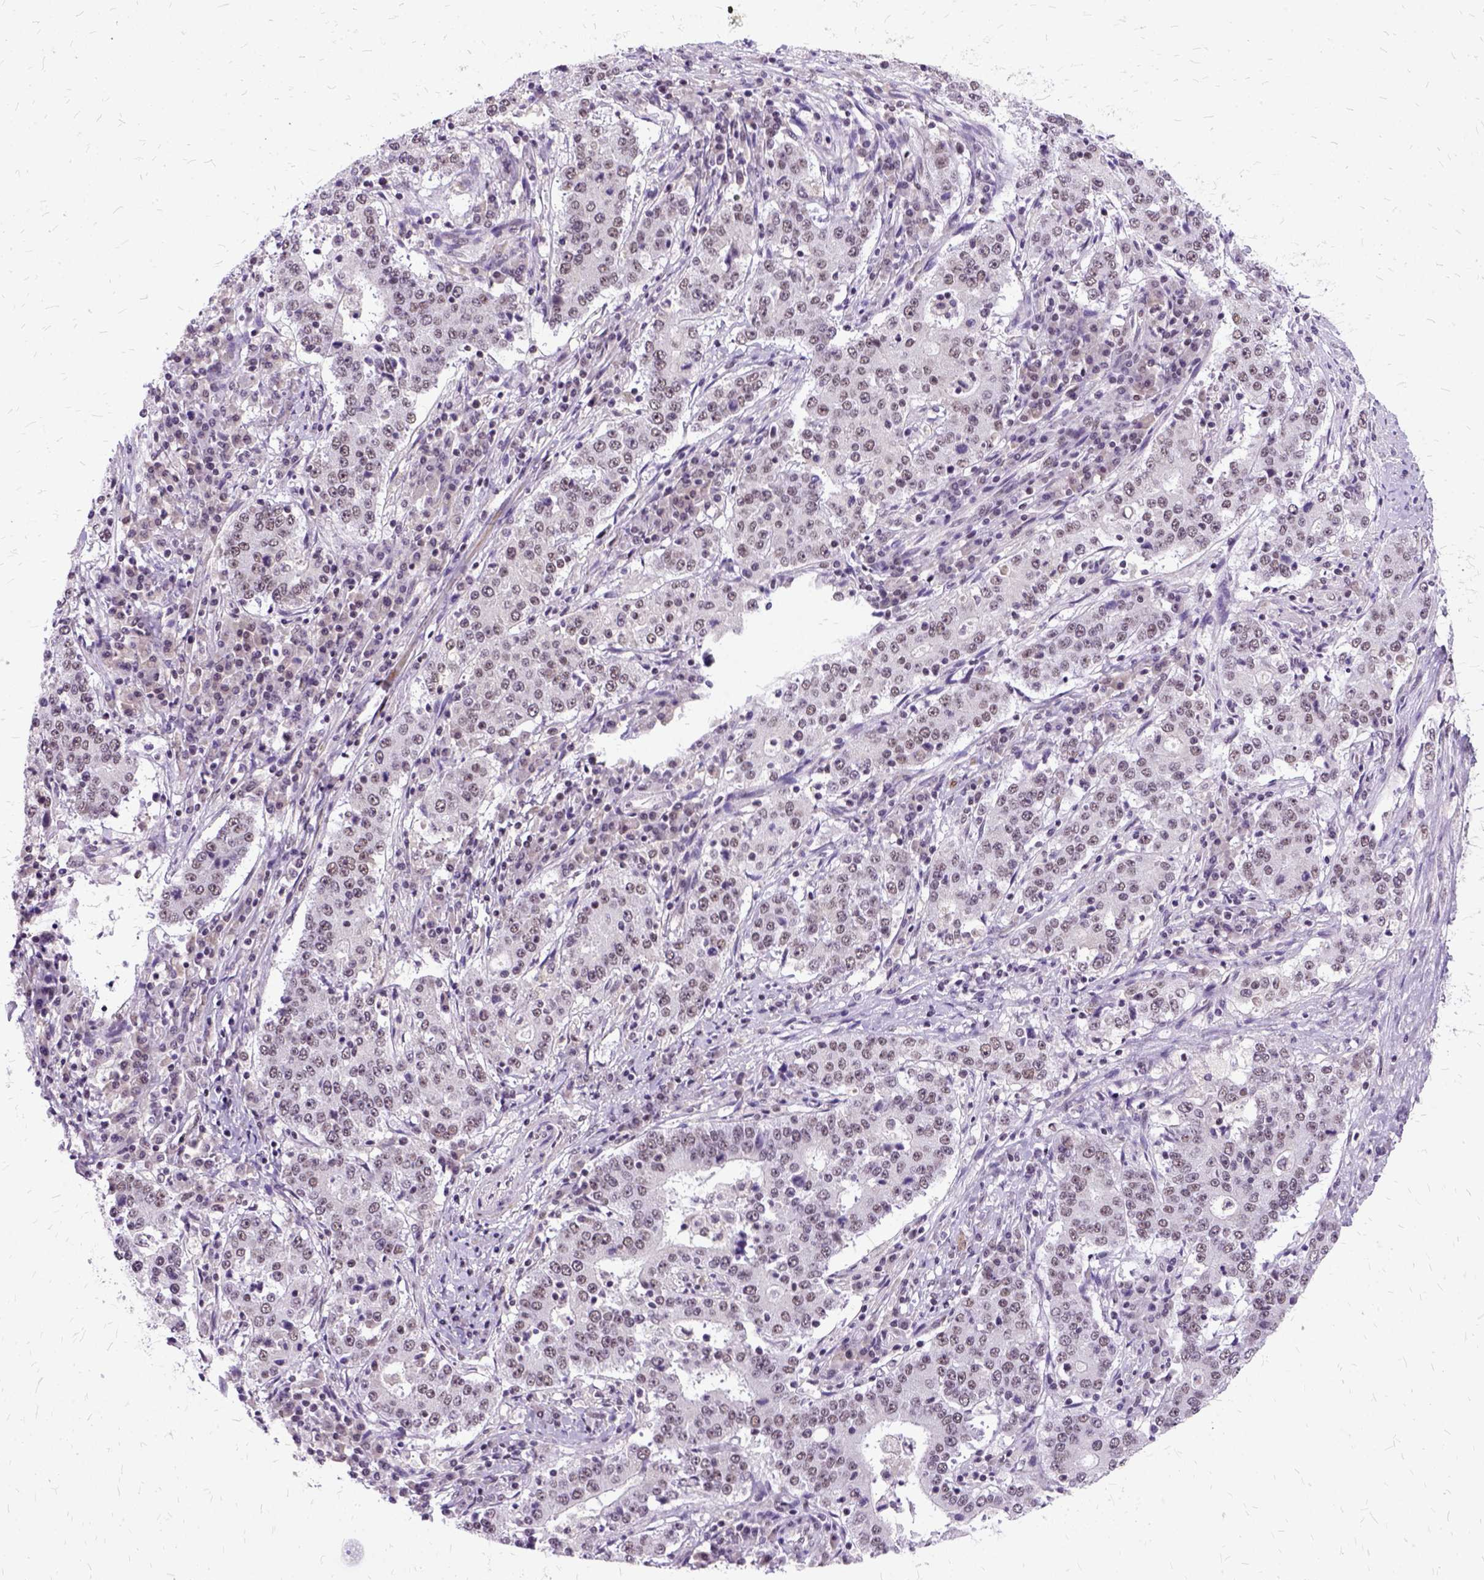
{"staining": {"intensity": "weak", "quantity": "<25%", "location": "nuclear"}, "tissue": "stomach cancer", "cell_type": "Tumor cells", "image_type": "cancer", "snomed": [{"axis": "morphology", "description": "Adenocarcinoma, NOS"}, {"axis": "topography", "description": "Stomach"}], "caption": "Histopathology image shows no protein positivity in tumor cells of stomach cancer tissue.", "gene": "SETD1A", "patient": {"sex": "male", "age": 59}}